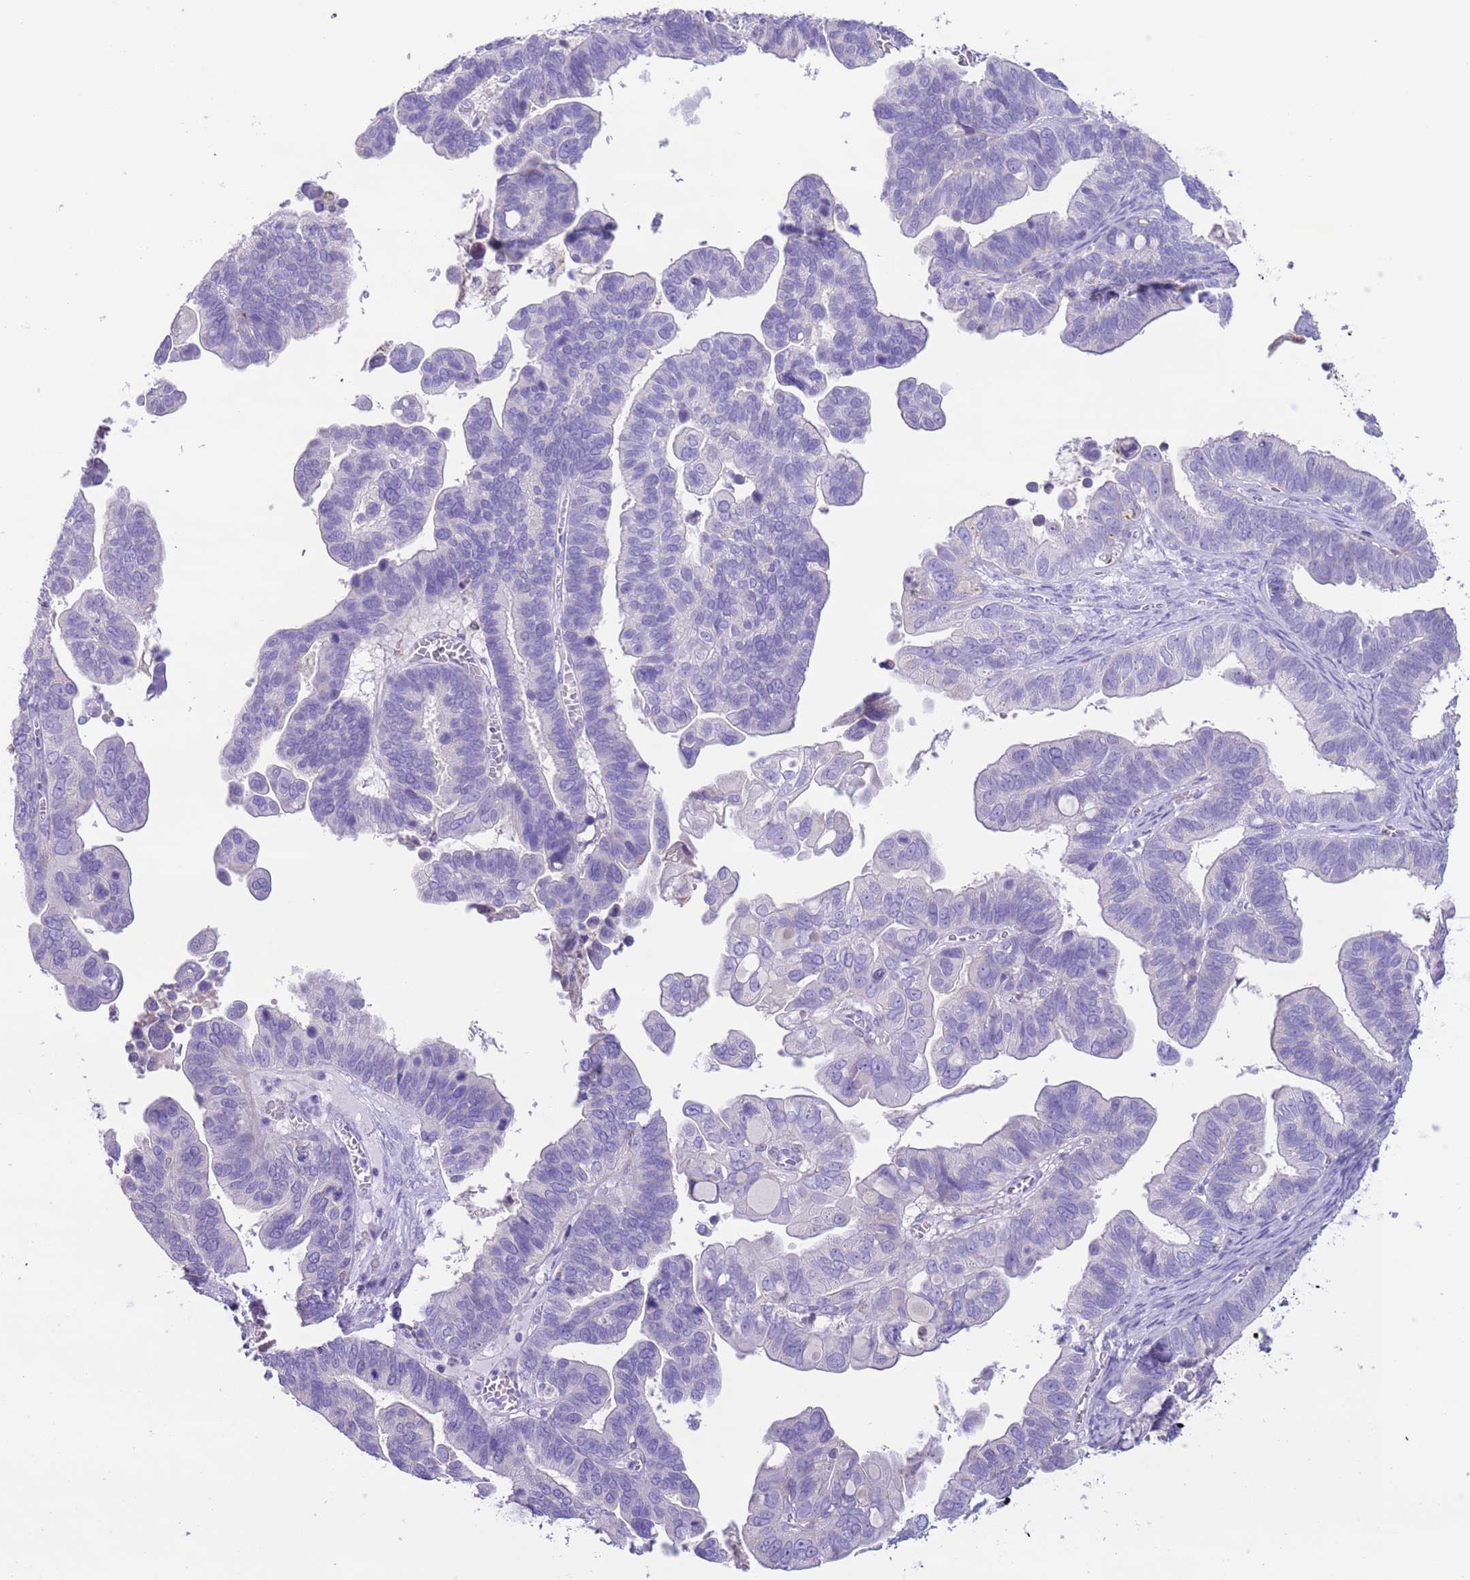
{"staining": {"intensity": "negative", "quantity": "none", "location": "none"}, "tissue": "ovarian cancer", "cell_type": "Tumor cells", "image_type": "cancer", "snomed": [{"axis": "morphology", "description": "Cystadenocarcinoma, serous, NOS"}, {"axis": "topography", "description": "Ovary"}], "caption": "Immunohistochemistry micrograph of ovarian cancer stained for a protein (brown), which exhibits no staining in tumor cells. (DAB (3,3'-diaminobenzidine) IHC with hematoxylin counter stain).", "gene": "ZNF697", "patient": {"sex": "female", "age": 56}}